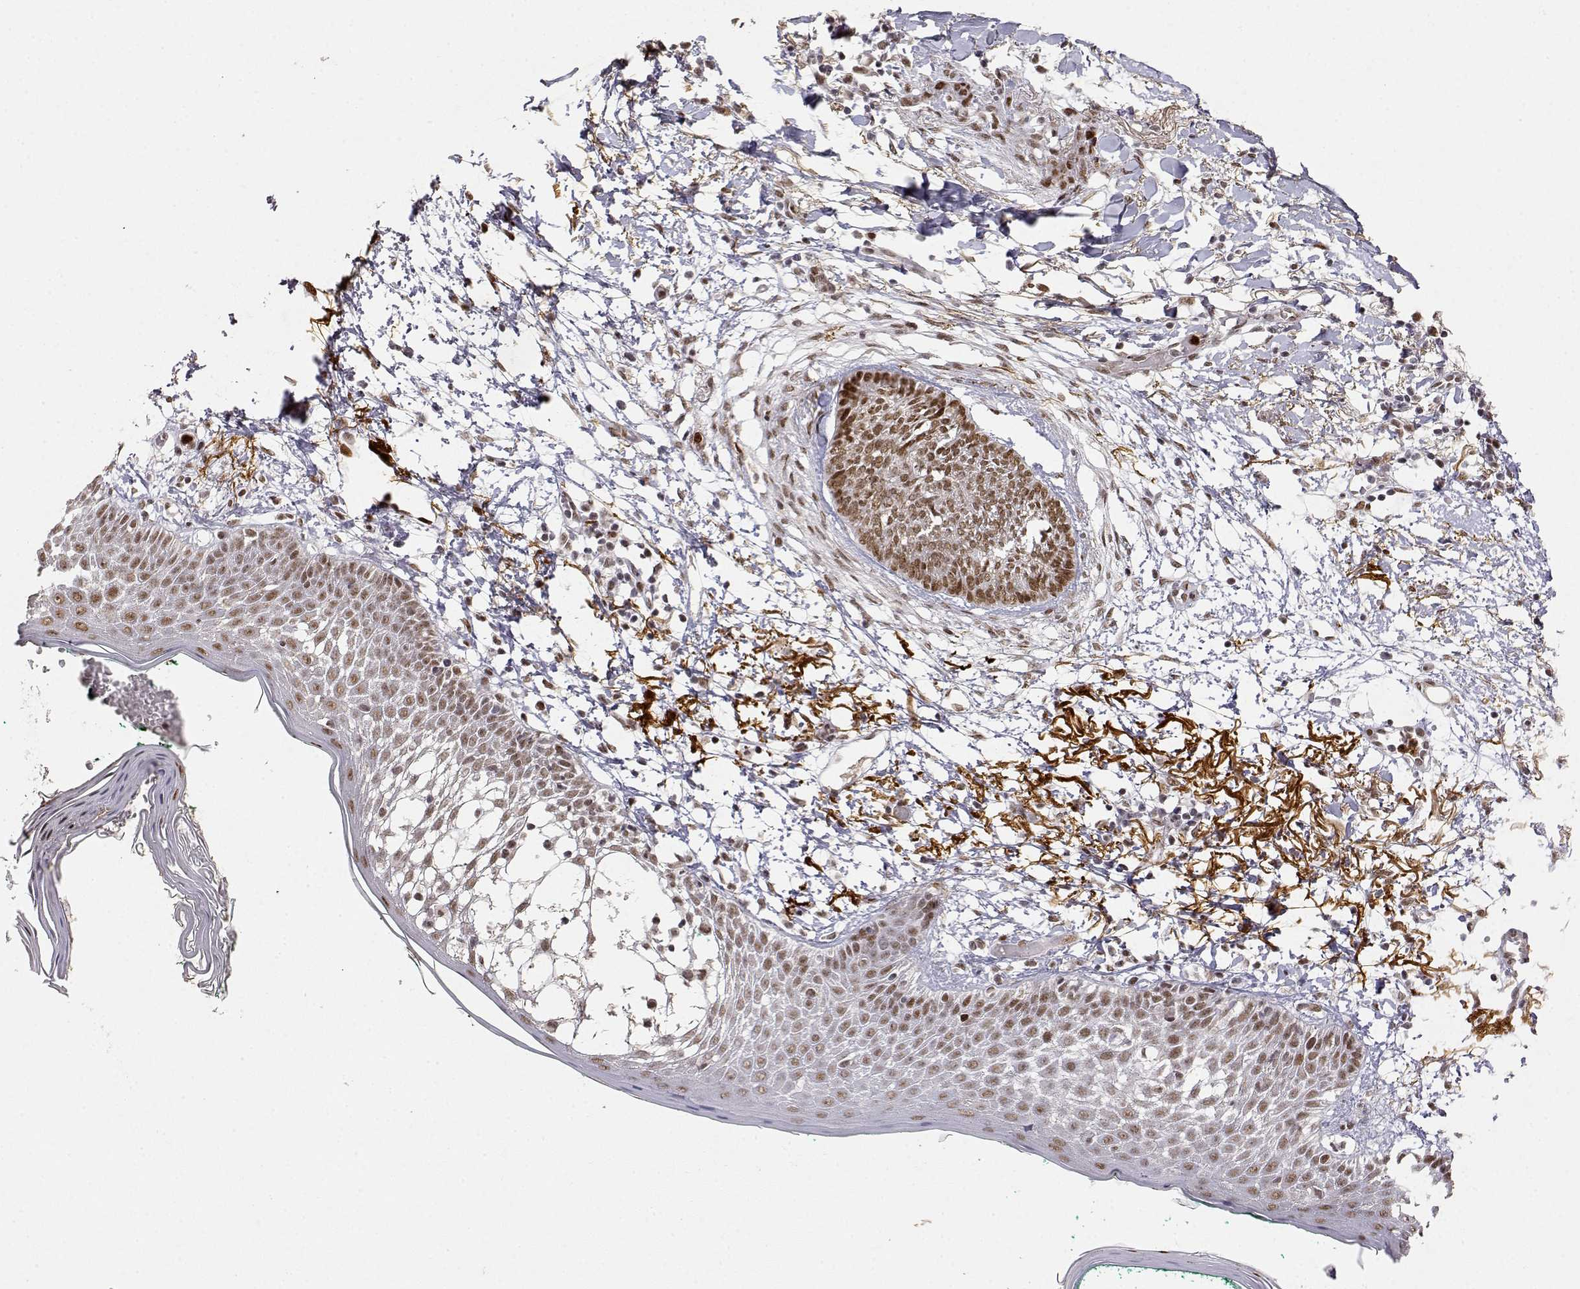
{"staining": {"intensity": "moderate", "quantity": ">75%", "location": "nuclear"}, "tissue": "skin cancer", "cell_type": "Tumor cells", "image_type": "cancer", "snomed": [{"axis": "morphology", "description": "Normal tissue, NOS"}, {"axis": "morphology", "description": "Basal cell carcinoma"}, {"axis": "topography", "description": "Skin"}], "caption": "IHC of human basal cell carcinoma (skin) demonstrates medium levels of moderate nuclear expression in approximately >75% of tumor cells. The staining was performed using DAB (3,3'-diaminobenzidine), with brown indicating positive protein expression. Nuclei are stained blue with hematoxylin.", "gene": "RSF1", "patient": {"sex": "male", "age": 84}}